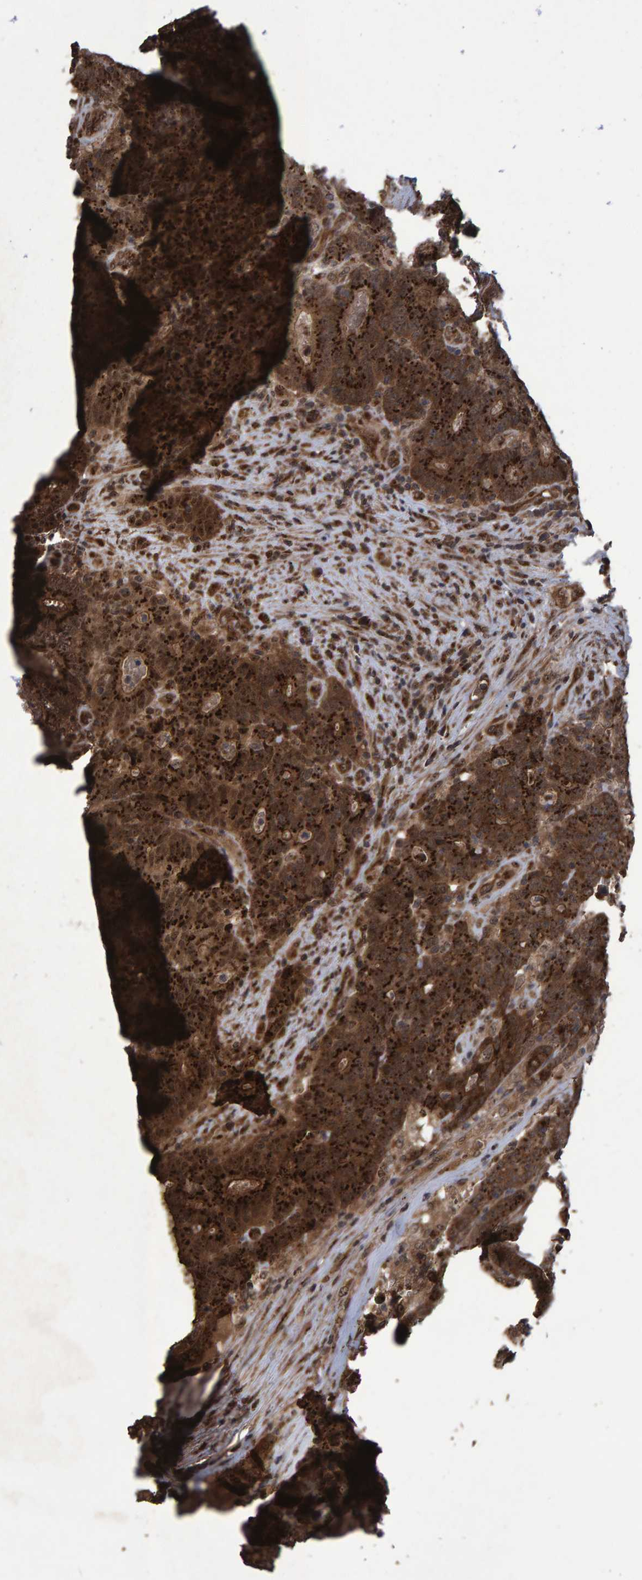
{"staining": {"intensity": "strong", "quantity": ">75%", "location": "cytoplasmic/membranous"}, "tissue": "colorectal cancer", "cell_type": "Tumor cells", "image_type": "cancer", "snomed": [{"axis": "morphology", "description": "Normal tissue, NOS"}, {"axis": "morphology", "description": "Adenocarcinoma, NOS"}, {"axis": "topography", "description": "Colon"}], "caption": "Immunohistochemistry photomicrograph of colorectal cancer stained for a protein (brown), which displays high levels of strong cytoplasmic/membranous staining in about >75% of tumor cells.", "gene": "TRIM68", "patient": {"sex": "female", "age": 75}}